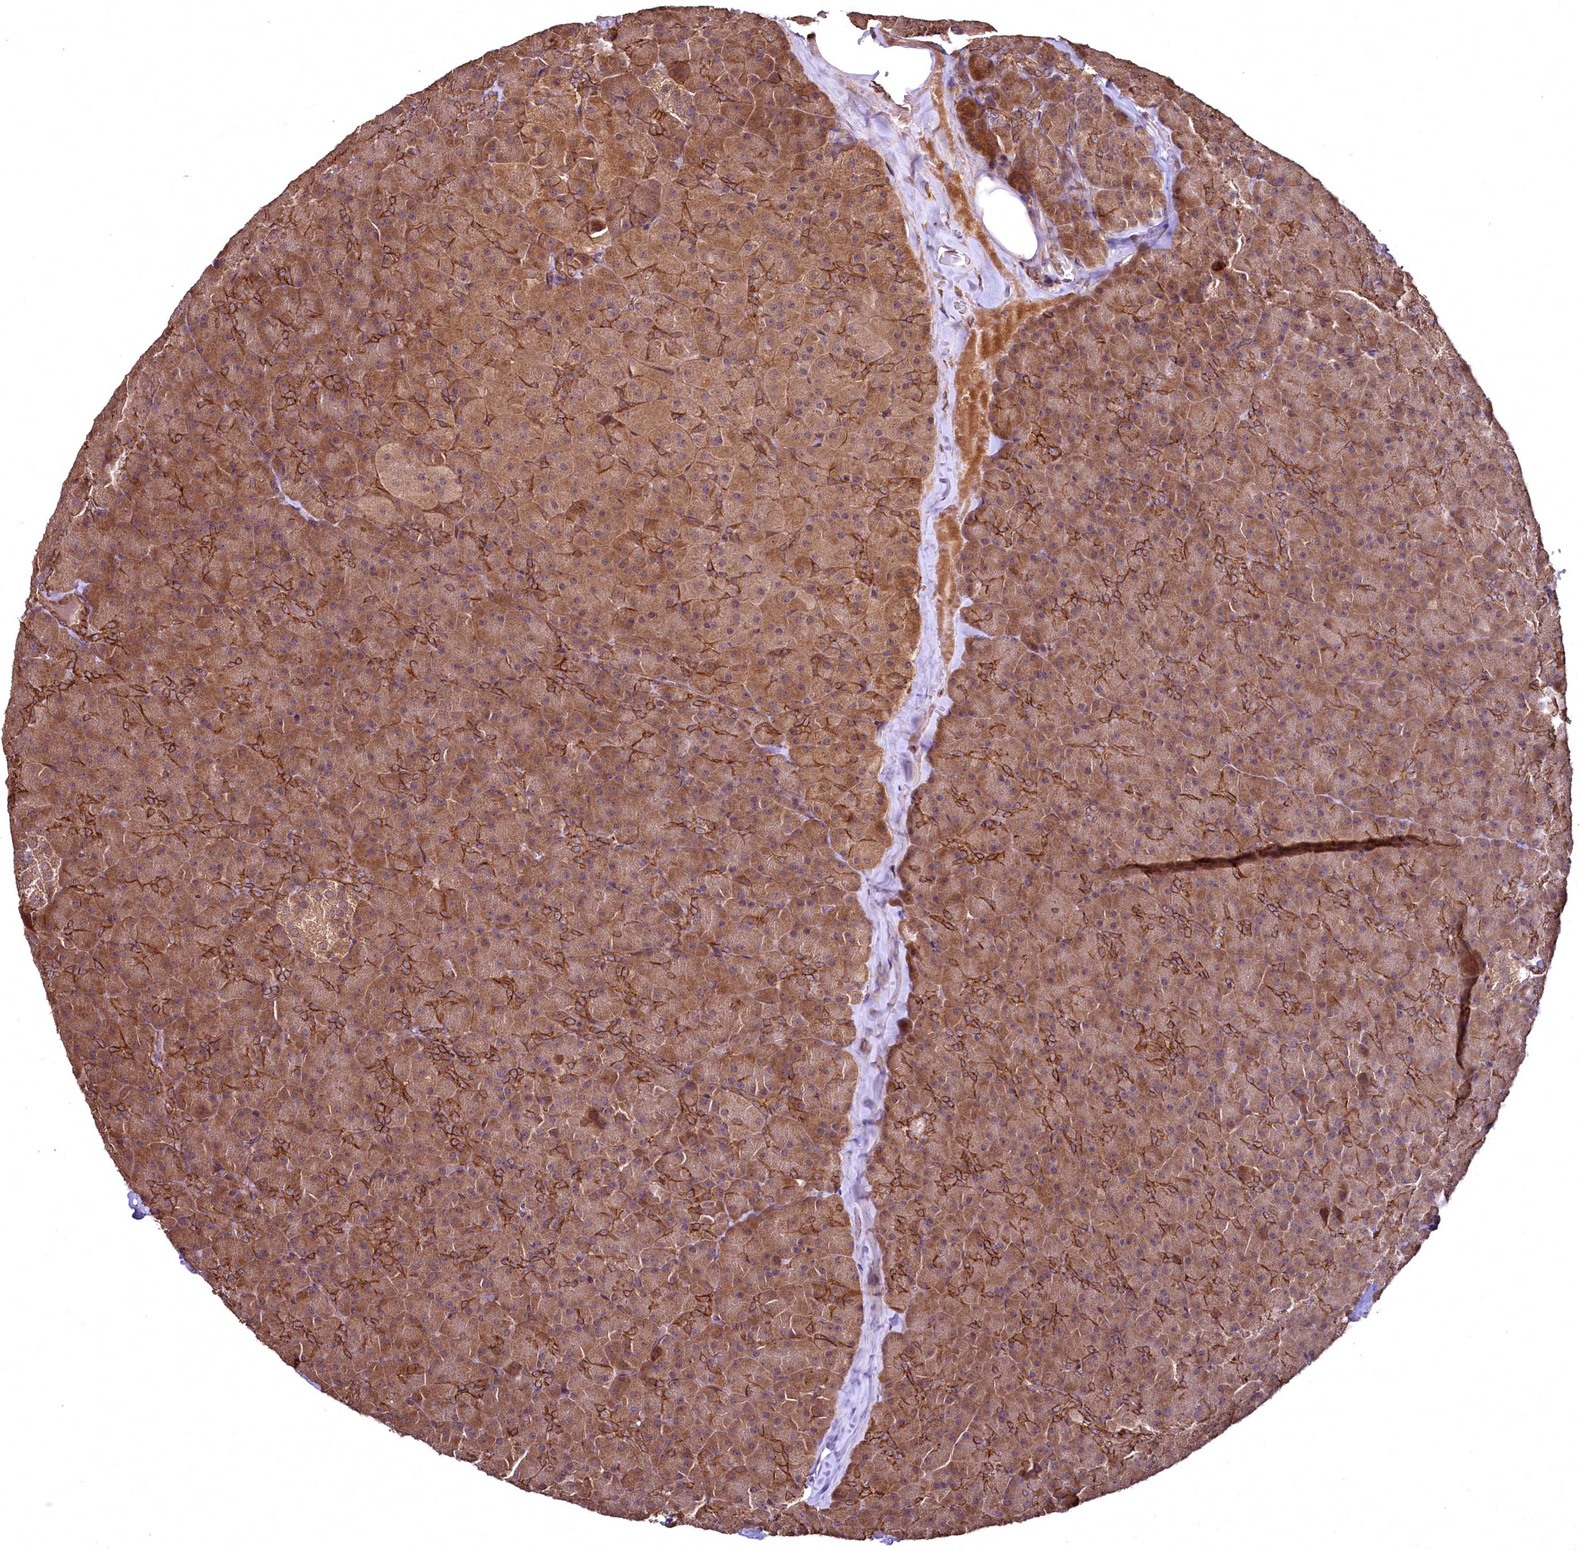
{"staining": {"intensity": "moderate", "quantity": ">75%", "location": "cytoplasmic/membranous"}, "tissue": "pancreas", "cell_type": "Exocrine glandular cells", "image_type": "normal", "snomed": [{"axis": "morphology", "description": "Normal tissue, NOS"}, {"axis": "topography", "description": "Pancreas"}], "caption": "Immunohistochemistry of normal human pancreas exhibits medium levels of moderate cytoplasmic/membranous staining in approximately >75% of exocrine glandular cells. (DAB (3,3'-diaminobenzidine) = brown stain, brightfield microscopy at high magnification).", "gene": "TBCEL", "patient": {"sex": "male", "age": 36}}